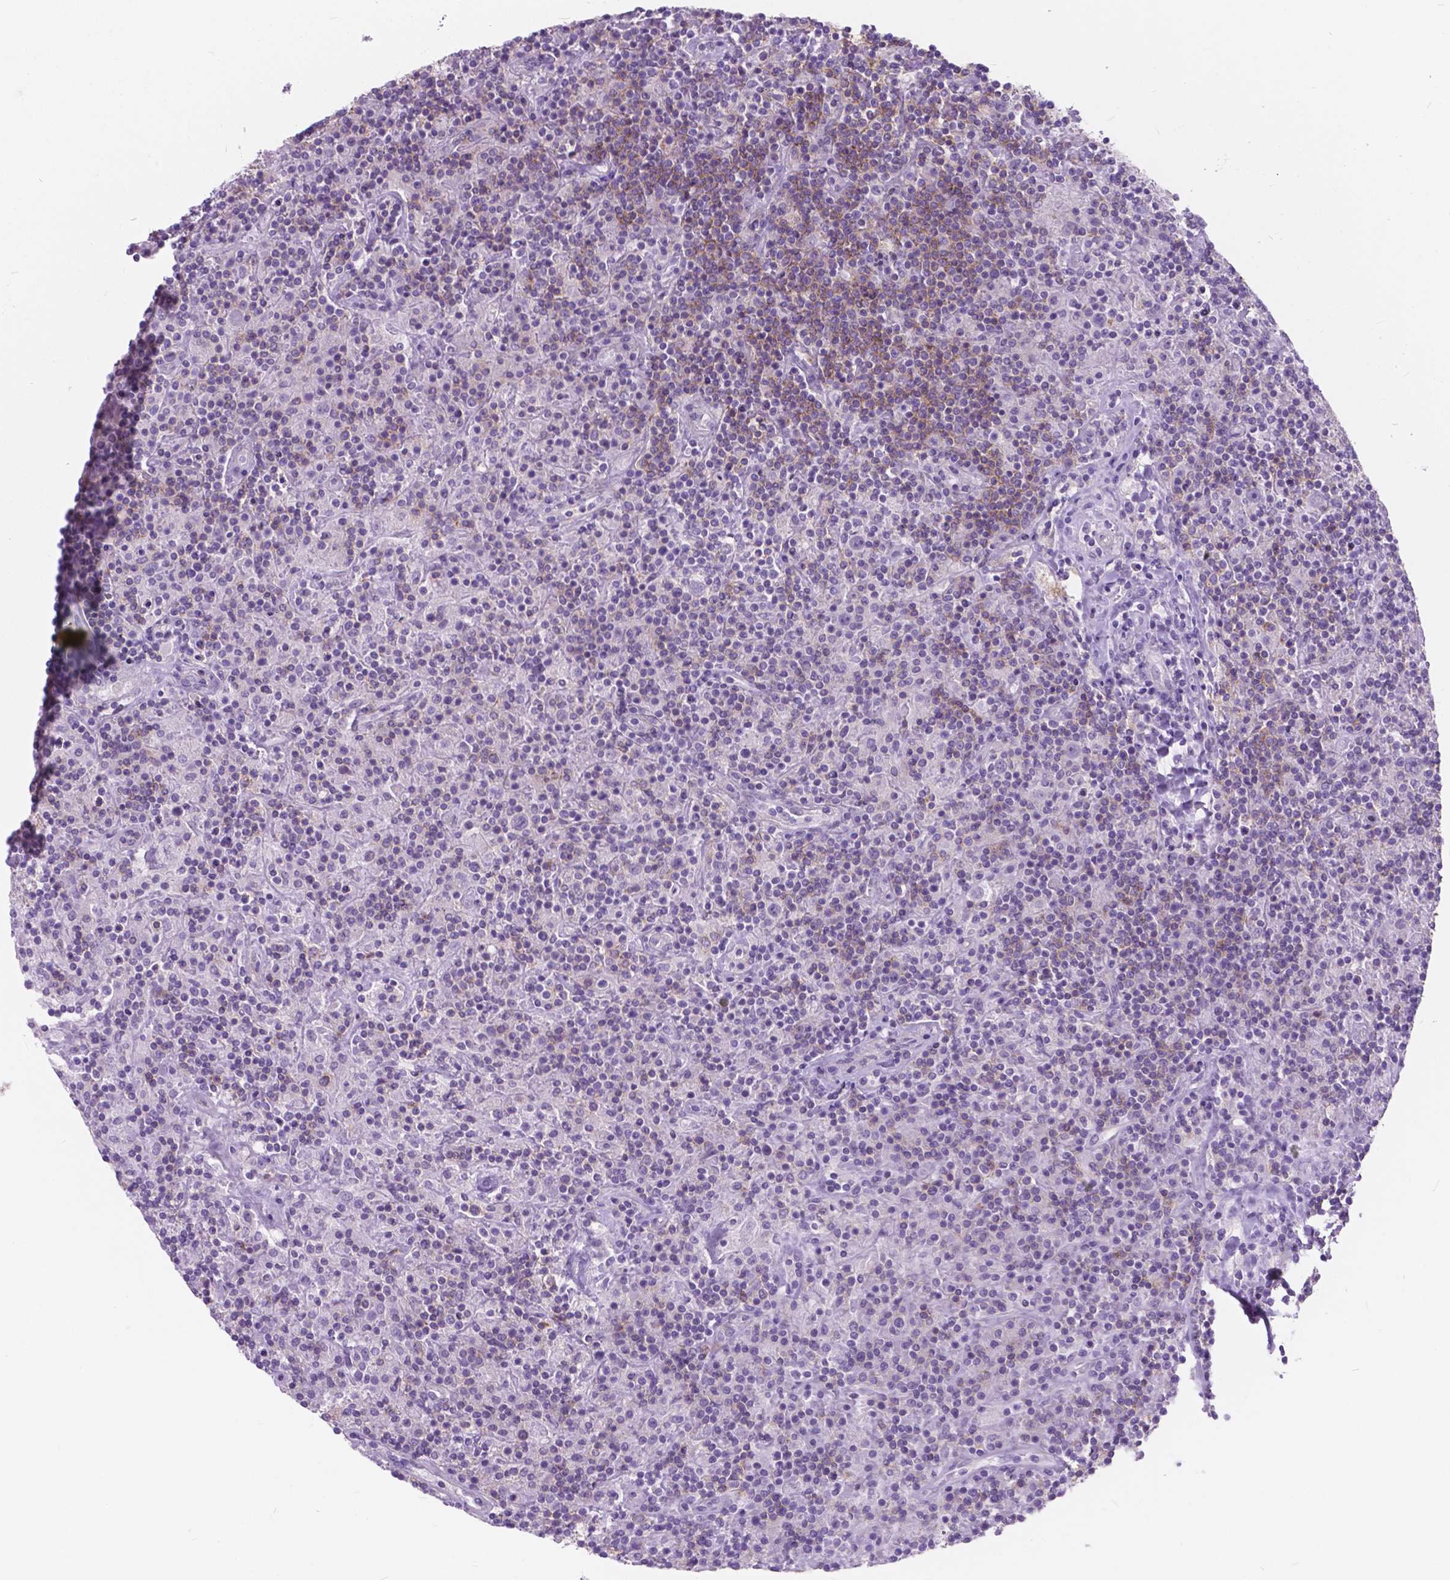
{"staining": {"intensity": "negative", "quantity": "none", "location": "none"}, "tissue": "lymphoma", "cell_type": "Tumor cells", "image_type": "cancer", "snomed": [{"axis": "morphology", "description": "Hodgkin's disease, NOS"}, {"axis": "topography", "description": "Lymph node"}], "caption": "The immunohistochemistry histopathology image has no significant expression in tumor cells of Hodgkin's disease tissue.", "gene": "KIAA0040", "patient": {"sex": "male", "age": 70}}